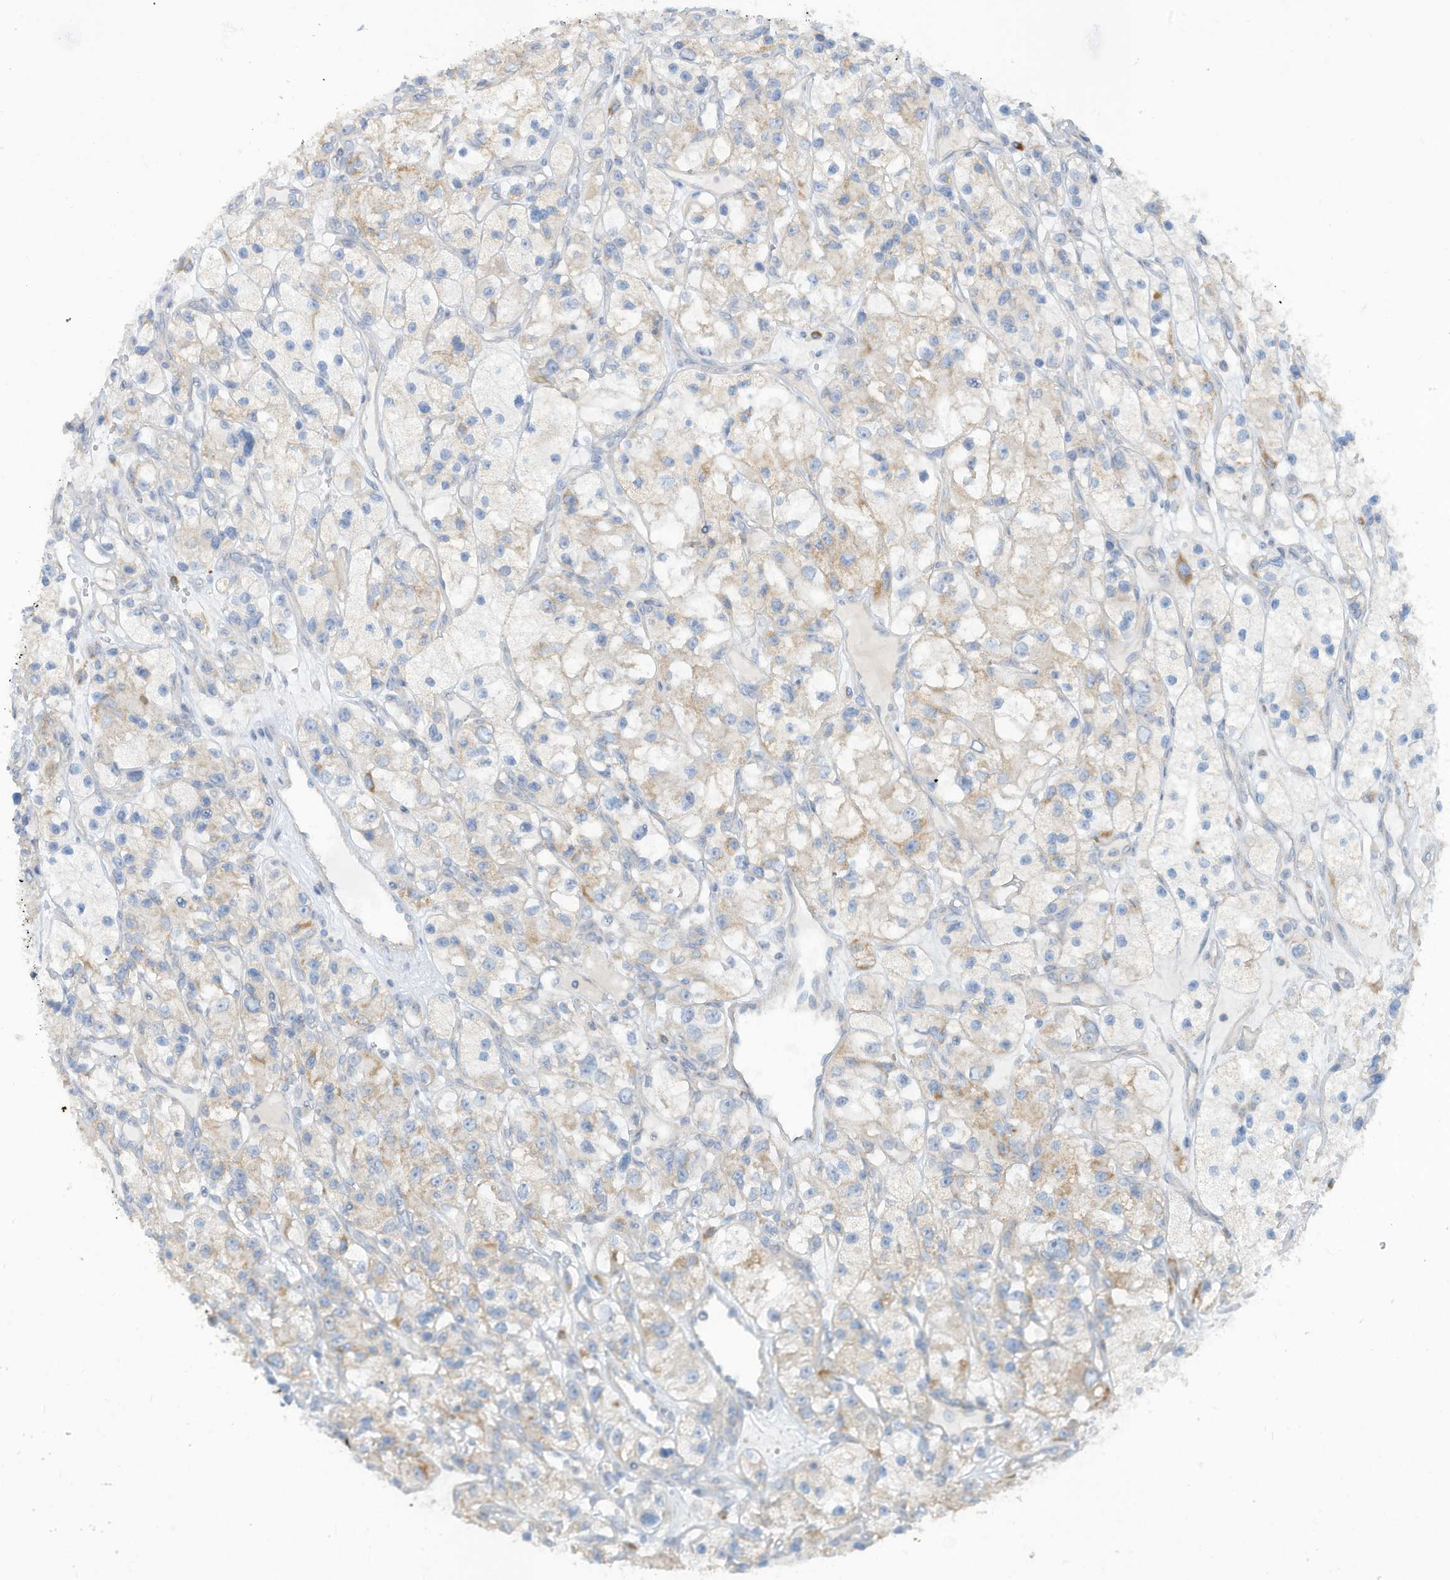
{"staining": {"intensity": "weak", "quantity": "<25%", "location": "cytoplasmic/membranous"}, "tissue": "renal cancer", "cell_type": "Tumor cells", "image_type": "cancer", "snomed": [{"axis": "morphology", "description": "Adenocarcinoma, NOS"}, {"axis": "topography", "description": "Kidney"}], "caption": "Tumor cells show no significant protein staining in adenocarcinoma (renal).", "gene": "GTPBP2", "patient": {"sex": "female", "age": 57}}